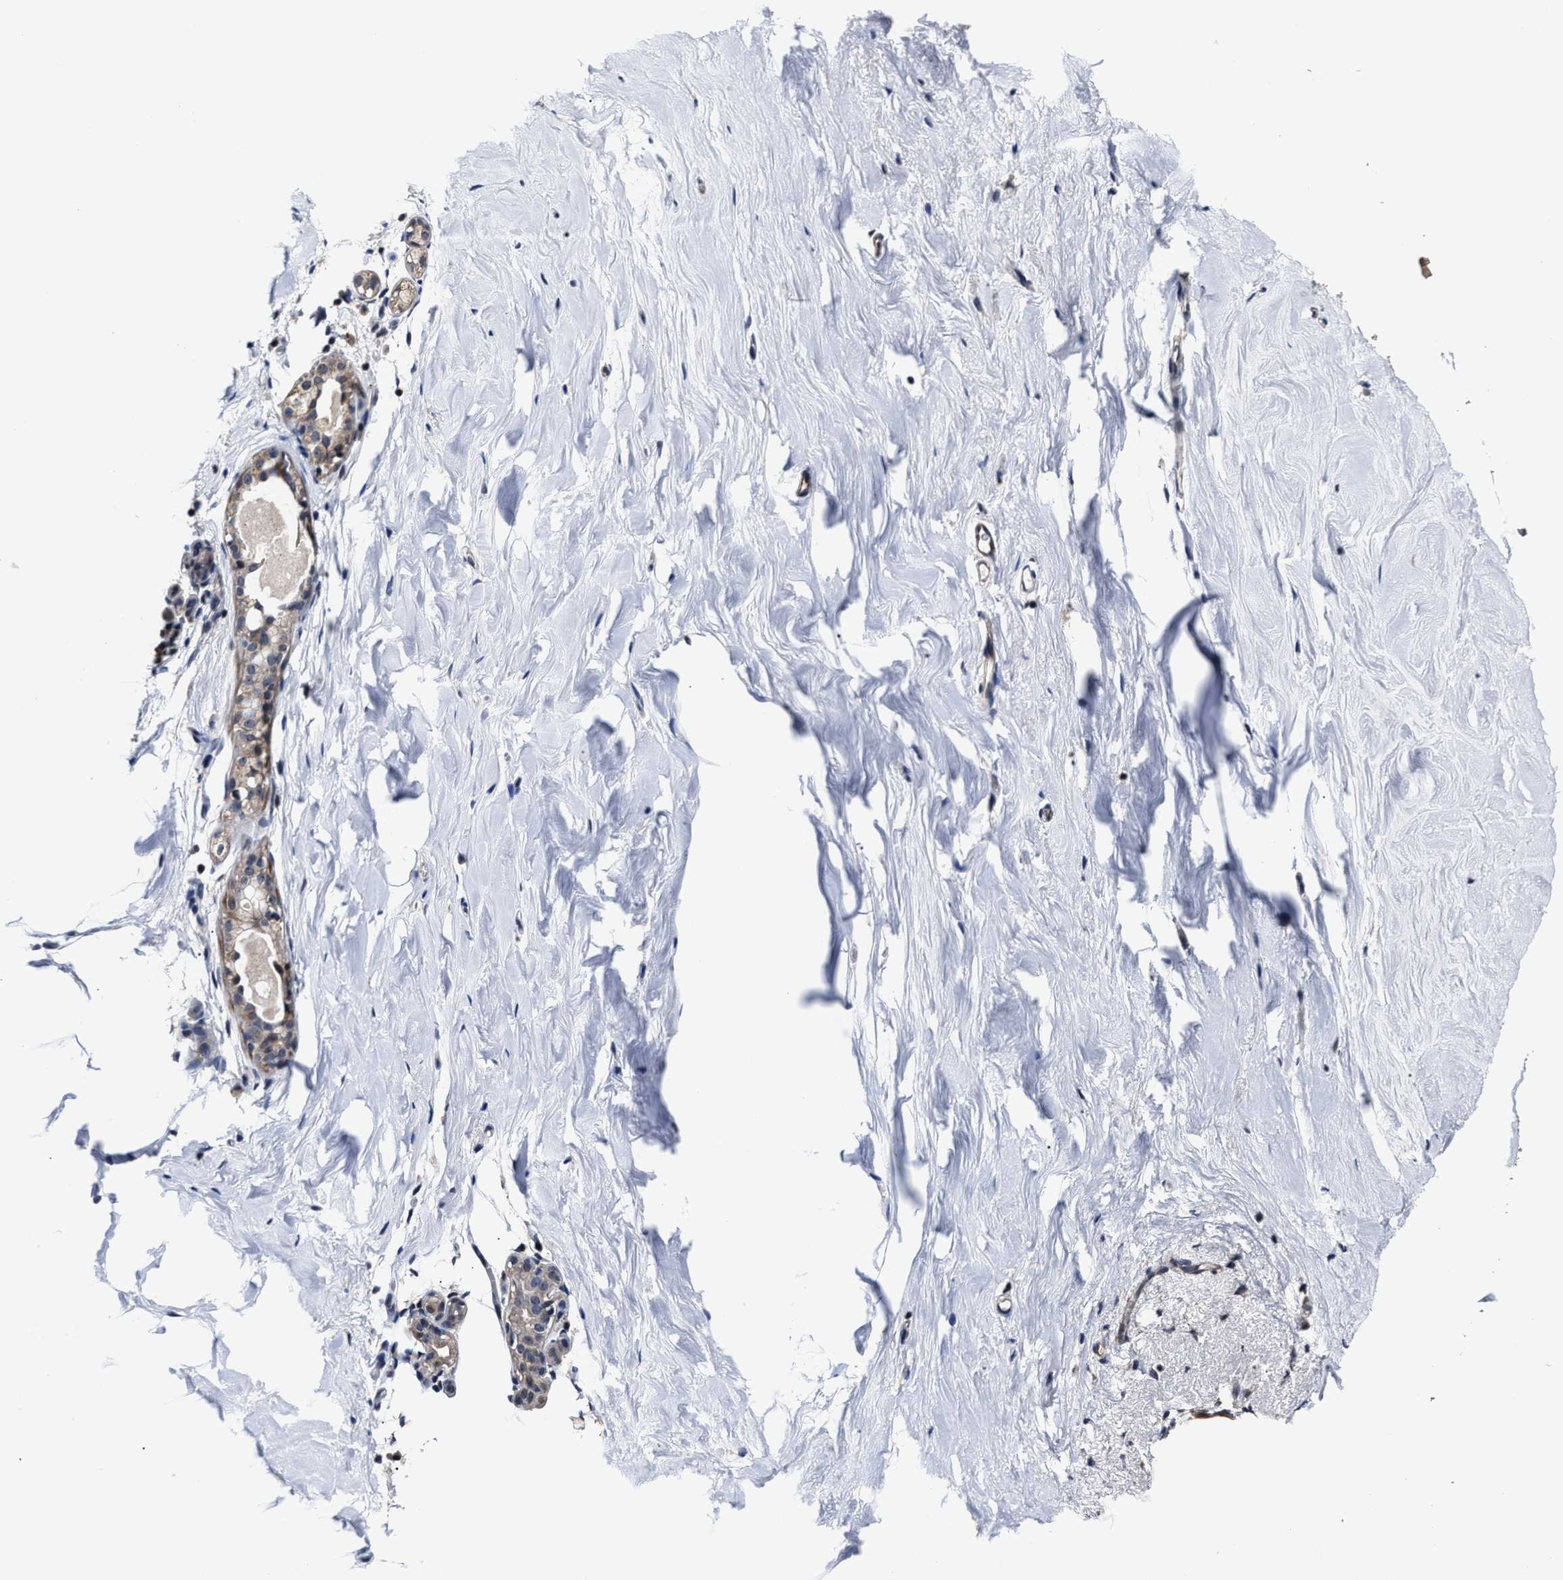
{"staining": {"intensity": "negative", "quantity": "none", "location": "none"}, "tissue": "breast", "cell_type": "Adipocytes", "image_type": "normal", "snomed": [{"axis": "morphology", "description": "Normal tissue, NOS"}, {"axis": "topography", "description": "Breast"}], "caption": "Image shows no significant protein positivity in adipocytes of unremarkable breast.", "gene": "RSBN1L", "patient": {"sex": "female", "age": 62}}